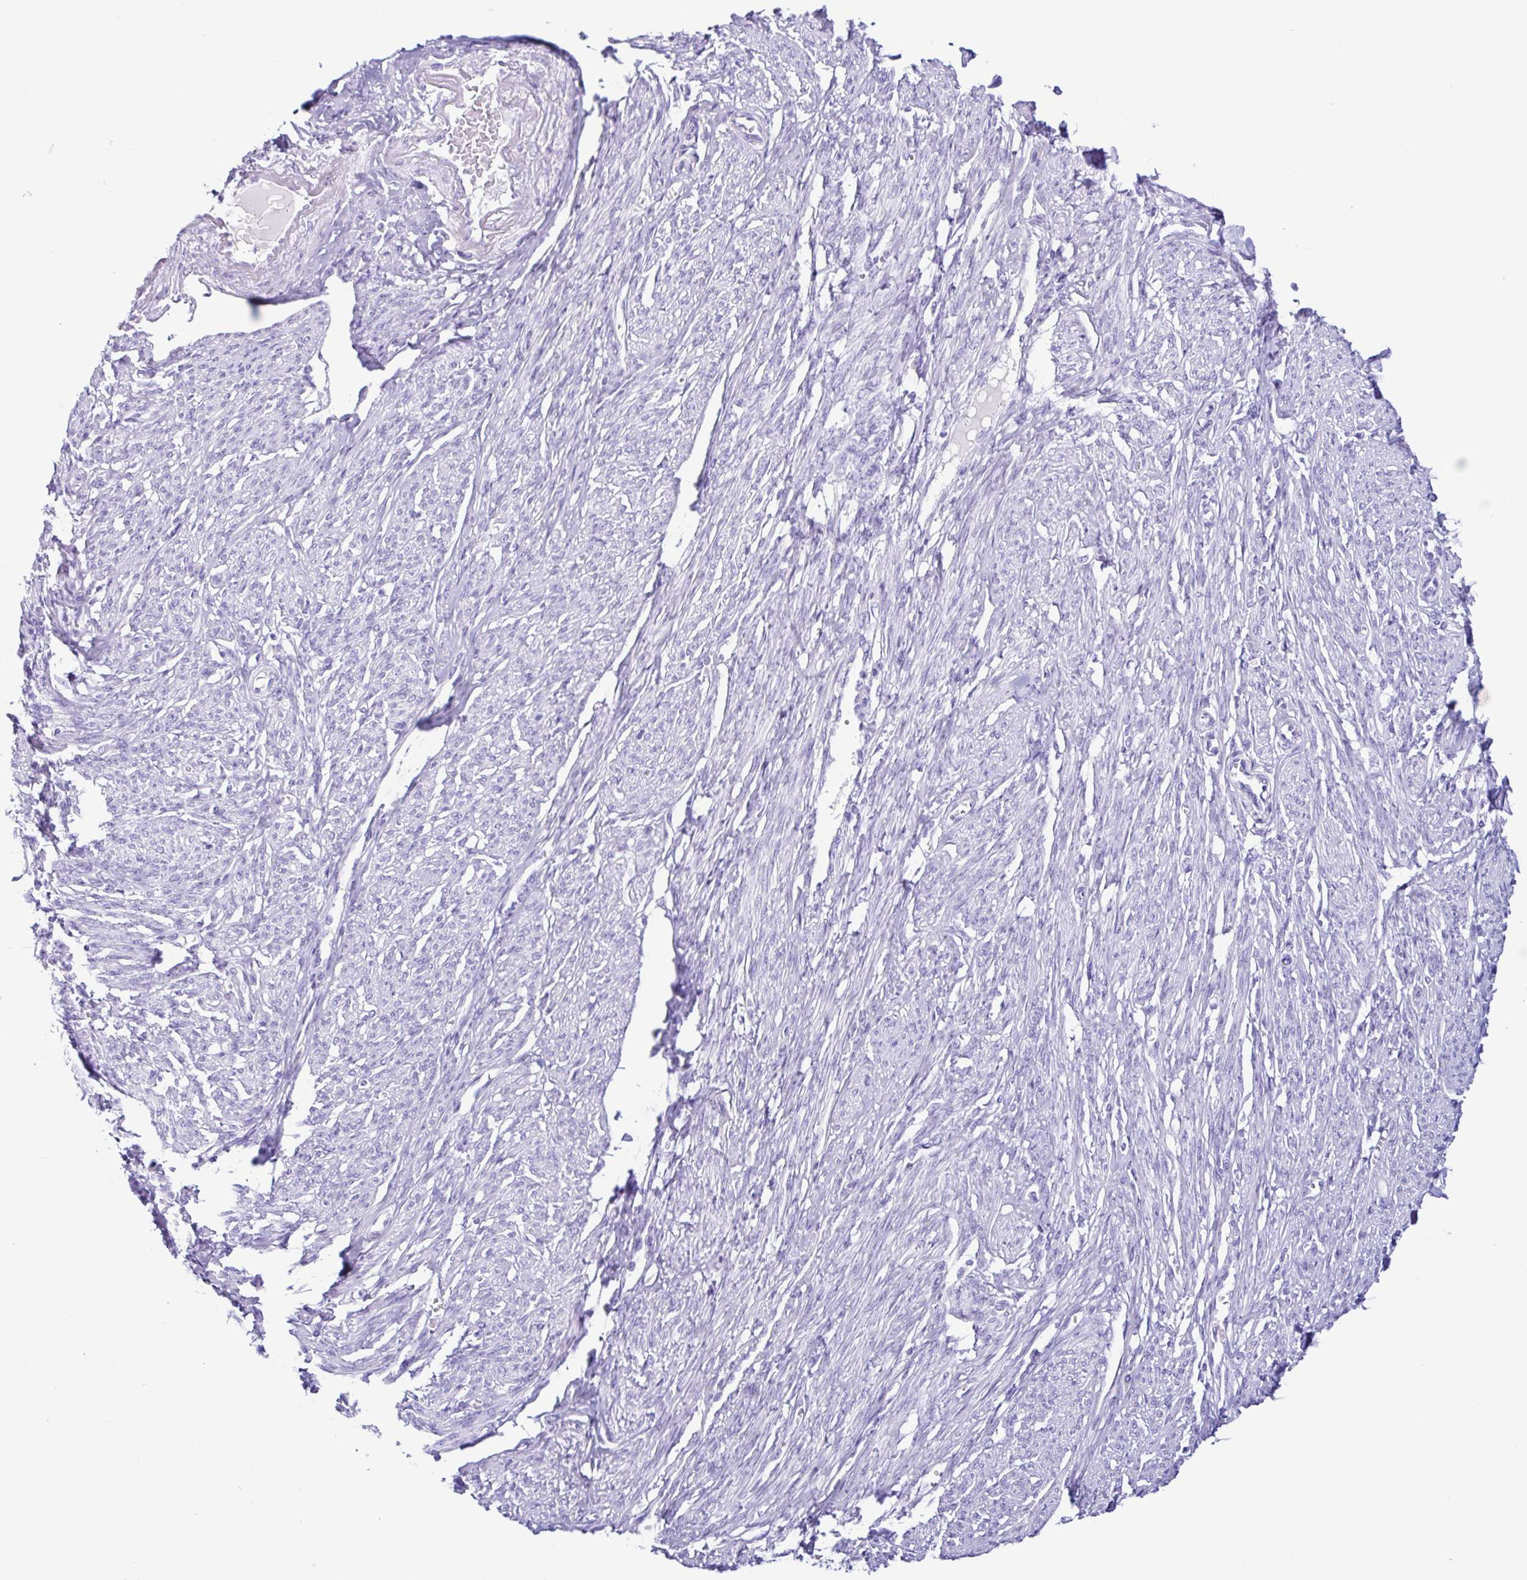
{"staining": {"intensity": "negative", "quantity": "none", "location": "none"}, "tissue": "smooth muscle", "cell_type": "Smooth muscle cells", "image_type": "normal", "snomed": [{"axis": "morphology", "description": "Normal tissue, NOS"}, {"axis": "topography", "description": "Smooth muscle"}], "caption": "Immunohistochemical staining of benign smooth muscle reveals no significant staining in smooth muscle cells. The staining was performed using DAB to visualize the protein expression in brown, while the nuclei were stained in blue with hematoxylin (Magnification: 20x).", "gene": "PIGF", "patient": {"sex": "female", "age": 65}}